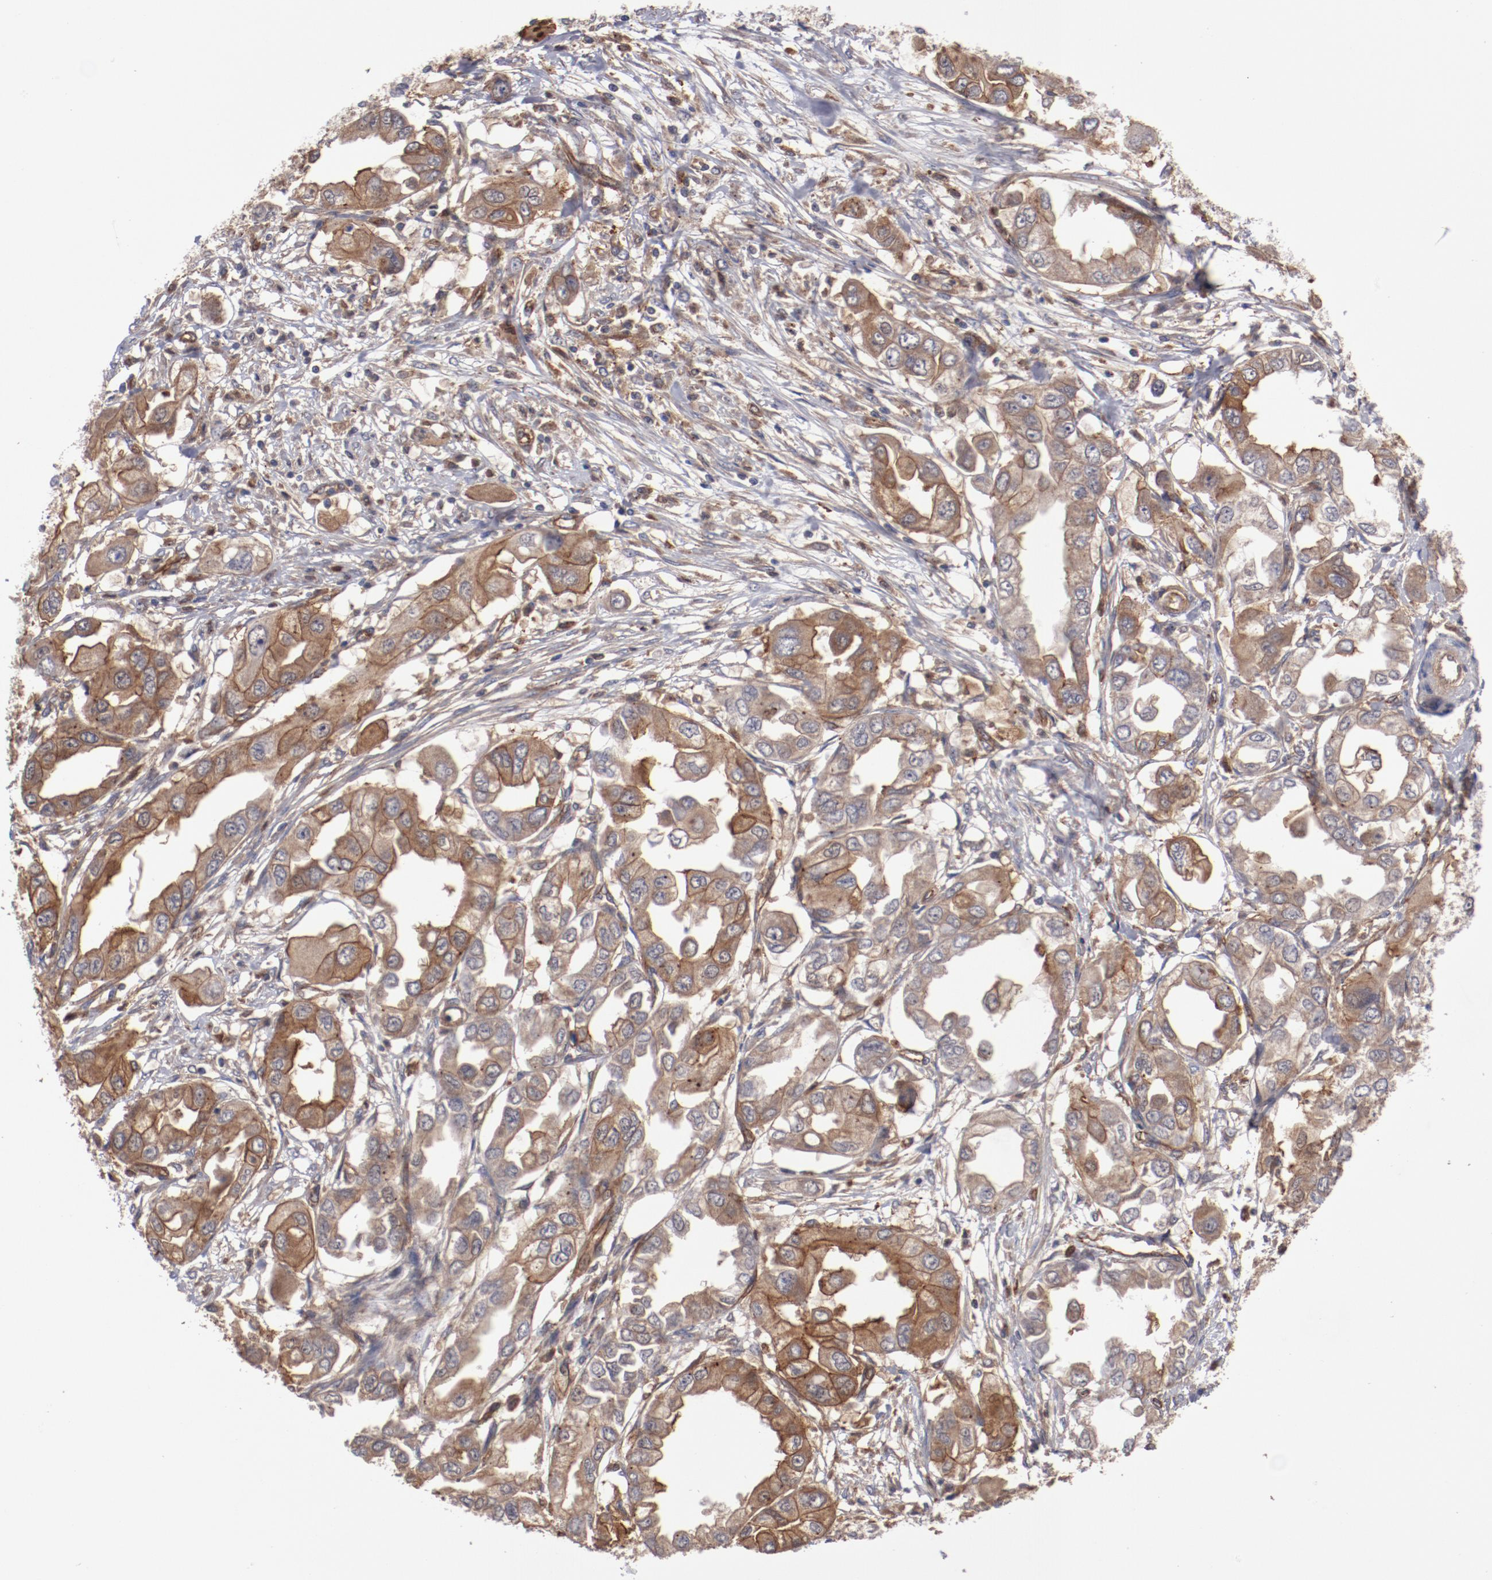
{"staining": {"intensity": "moderate", "quantity": "25%-75%", "location": "cytoplasmic/membranous"}, "tissue": "endometrial cancer", "cell_type": "Tumor cells", "image_type": "cancer", "snomed": [{"axis": "morphology", "description": "Adenocarcinoma, NOS"}, {"axis": "topography", "description": "Endometrium"}], "caption": "Endometrial cancer stained with a protein marker exhibits moderate staining in tumor cells.", "gene": "DNAAF2", "patient": {"sex": "female", "age": 67}}